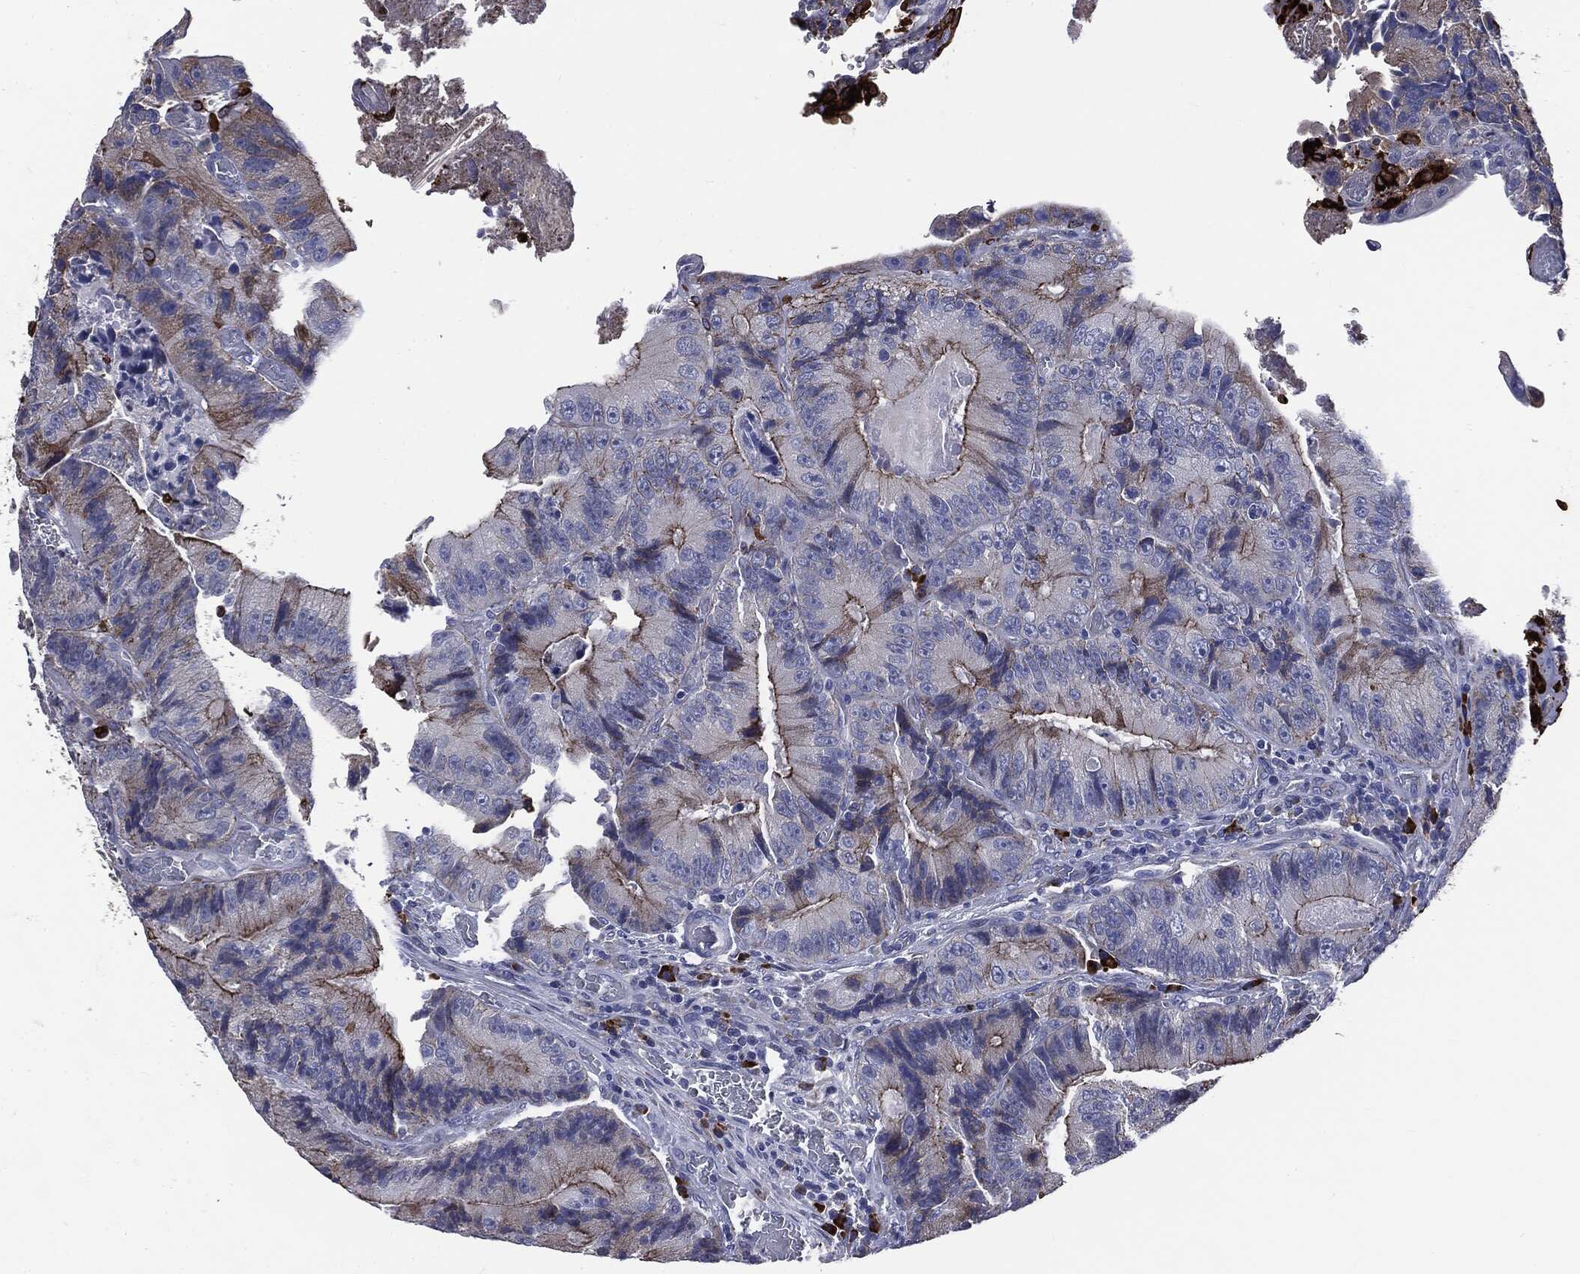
{"staining": {"intensity": "strong", "quantity": "<25%", "location": "cytoplasmic/membranous"}, "tissue": "colorectal cancer", "cell_type": "Tumor cells", "image_type": "cancer", "snomed": [{"axis": "morphology", "description": "Adenocarcinoma, NOS"}, {"axis": "topography", "description": "Colon"}], "caption": "Colorectal cancer stained for a protein displays strong cytoplasmic/membranous positivity in tumor cells.", "gene": "PTGS2", "patient": {"sex": "female", "age": 86}}